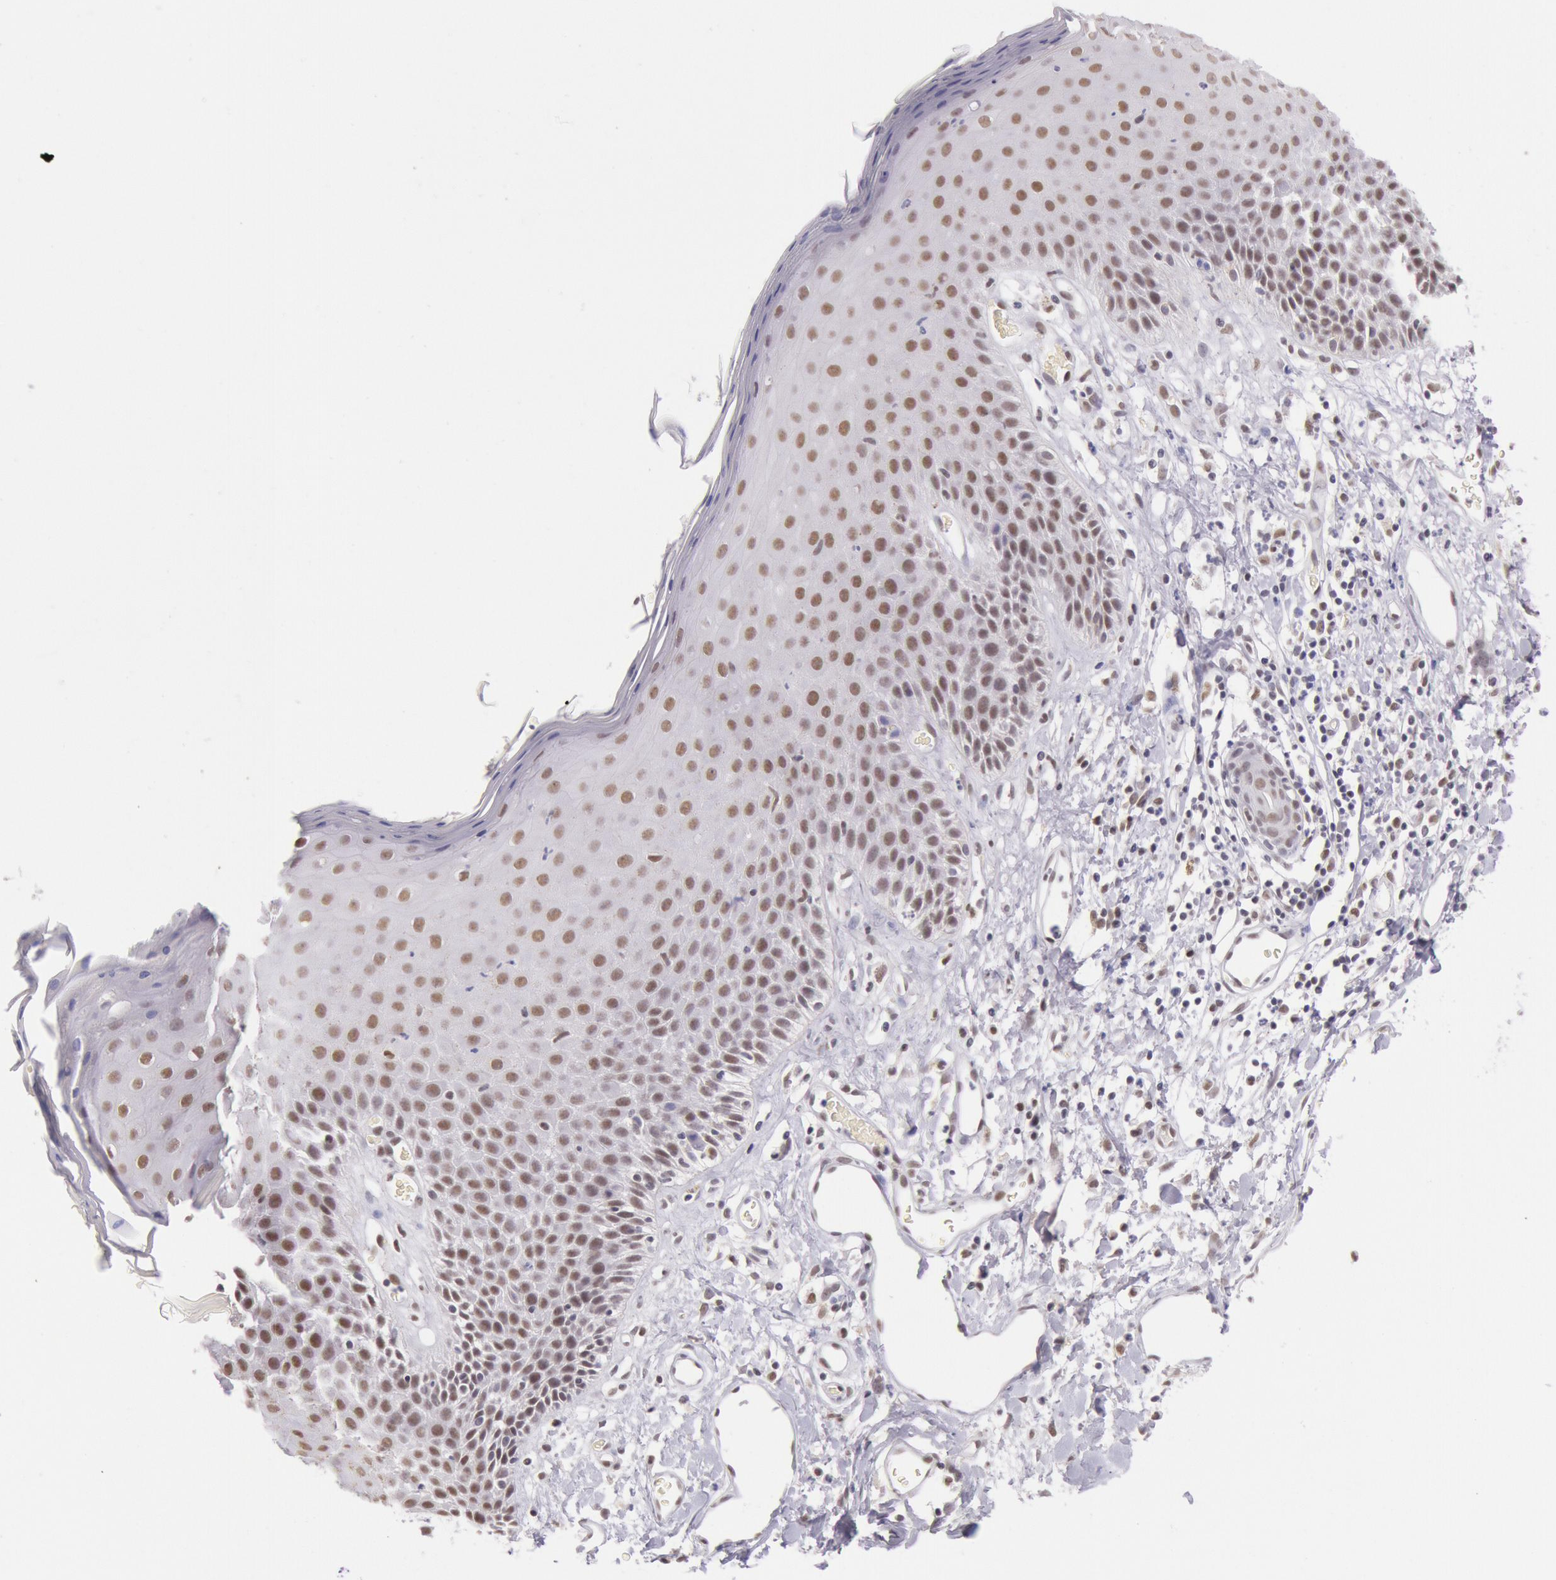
{"staining": {"intensity": "moderate", "quantity": ">75%", "location": "nuclear"}, "tissue": "skin", "cell_type": "Epidermal cells", "image_type": "normal", "snomed": [{"axis": "morphology", "description": "Normal tissue, NOS"}, {"axis": "topography", "description": "Vulva"}, {"axis": "topography", "description": "Peripheral nerve tissue"}], "caption": "Immunohistochemistry micrograph of benign human skin stained for a protein (brown), which reveals medium levels of moderate nuclear positivity in about >75% of epidermal cells.", "gene": "TASL", "patient": {"sex": "female", "age": 68}}